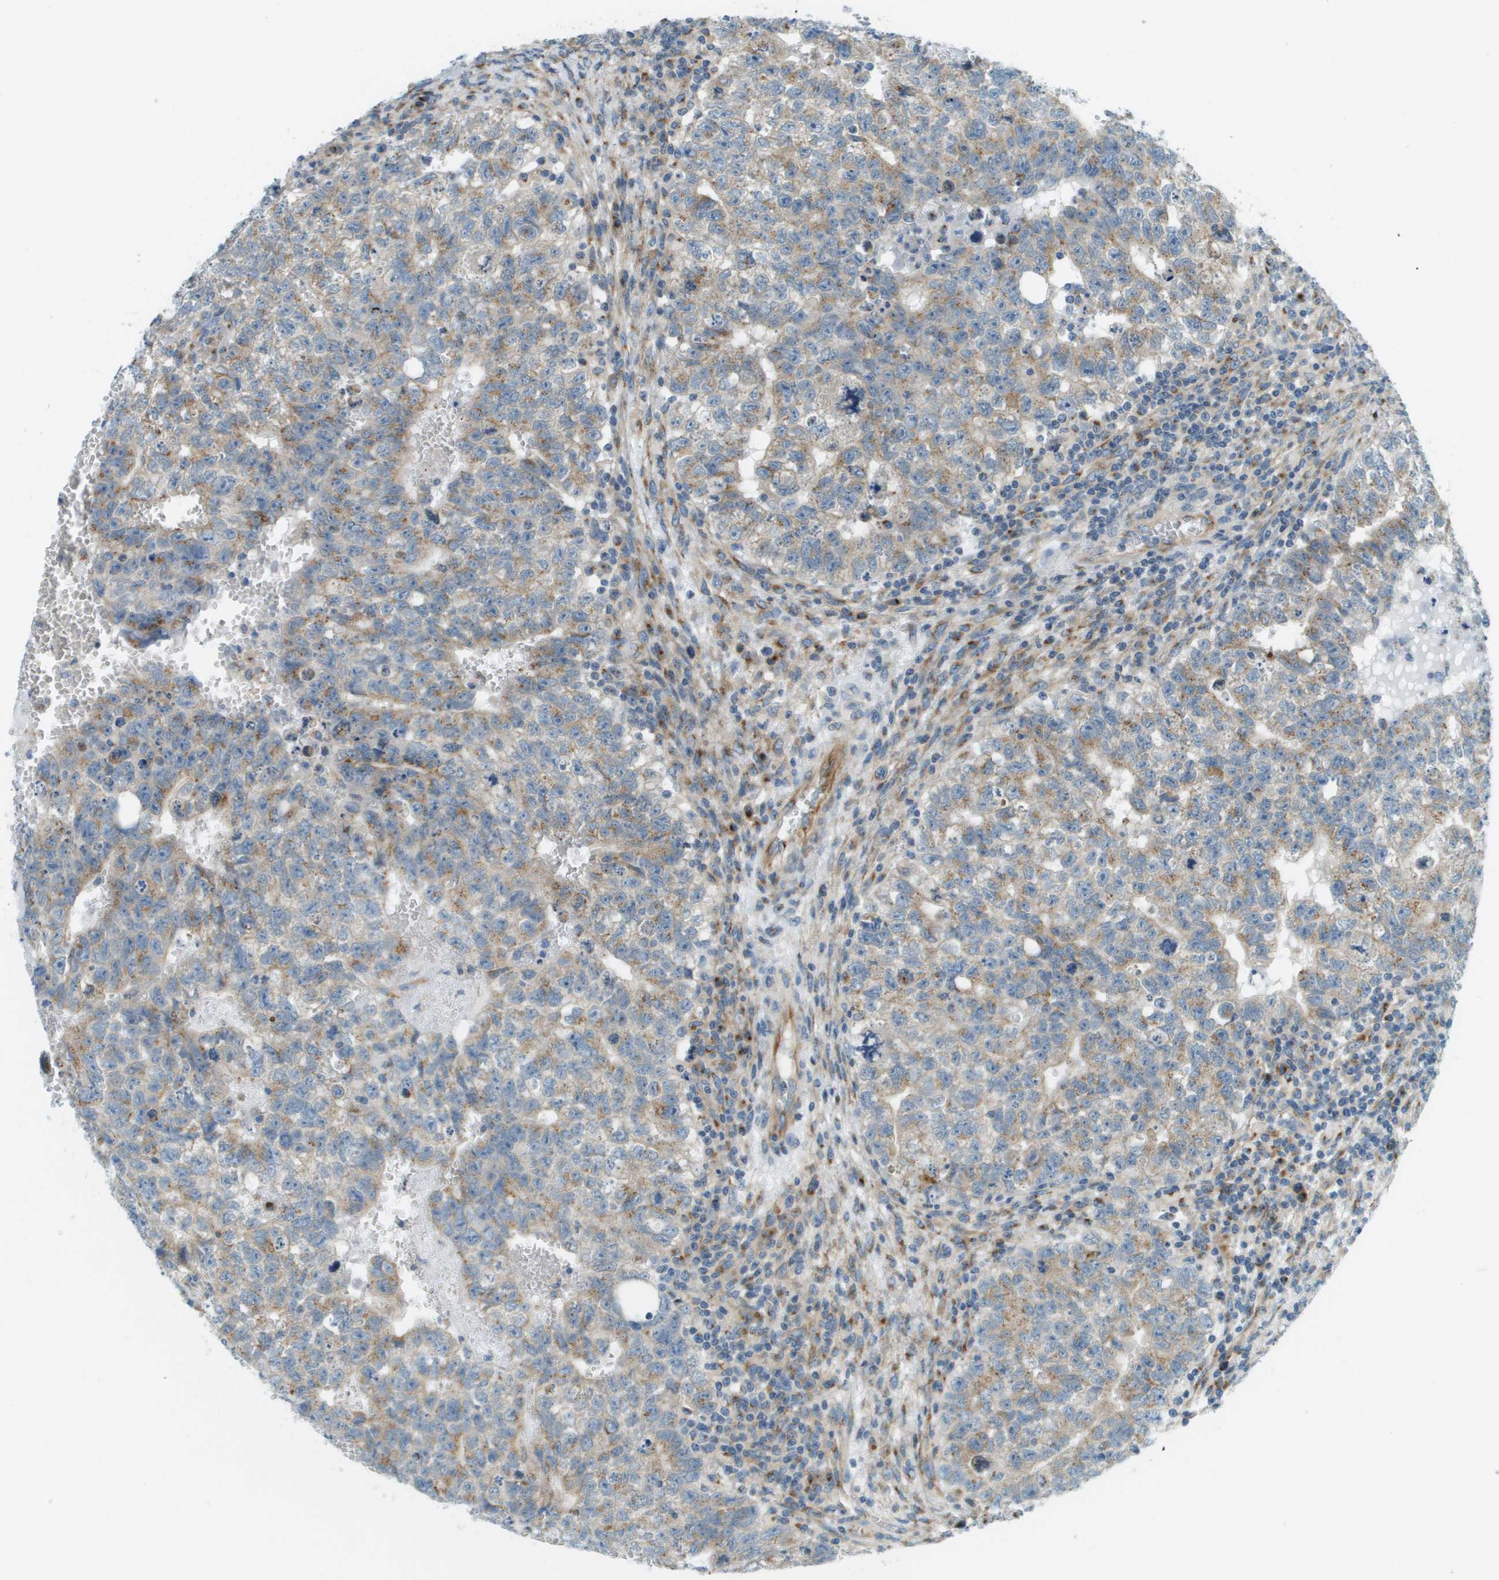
{"staining": {"intensity": "moderate", "quantity": ">75%", "location": "cytoplasmic/membranous"}, "tissue": "testis cancer", "cell_type": "Tumor cells", "image_type": "cancer", "snomed": [{"axis": "morphology", "description": "Seminoma, NOS"}, {"axis": "morphology", "description": "Carcinoma, Embryonal, NOS"}, {"axis": "topography", "description": "Testis"}], "caption": "Immunohistochemical staining of human testis seminoma reveals moderate cytoplasmic/membranous protein expression in approximately >75% of tumor cells.", "gene": "ACBD3", "patient": {"sex": "male", "age": 38}}